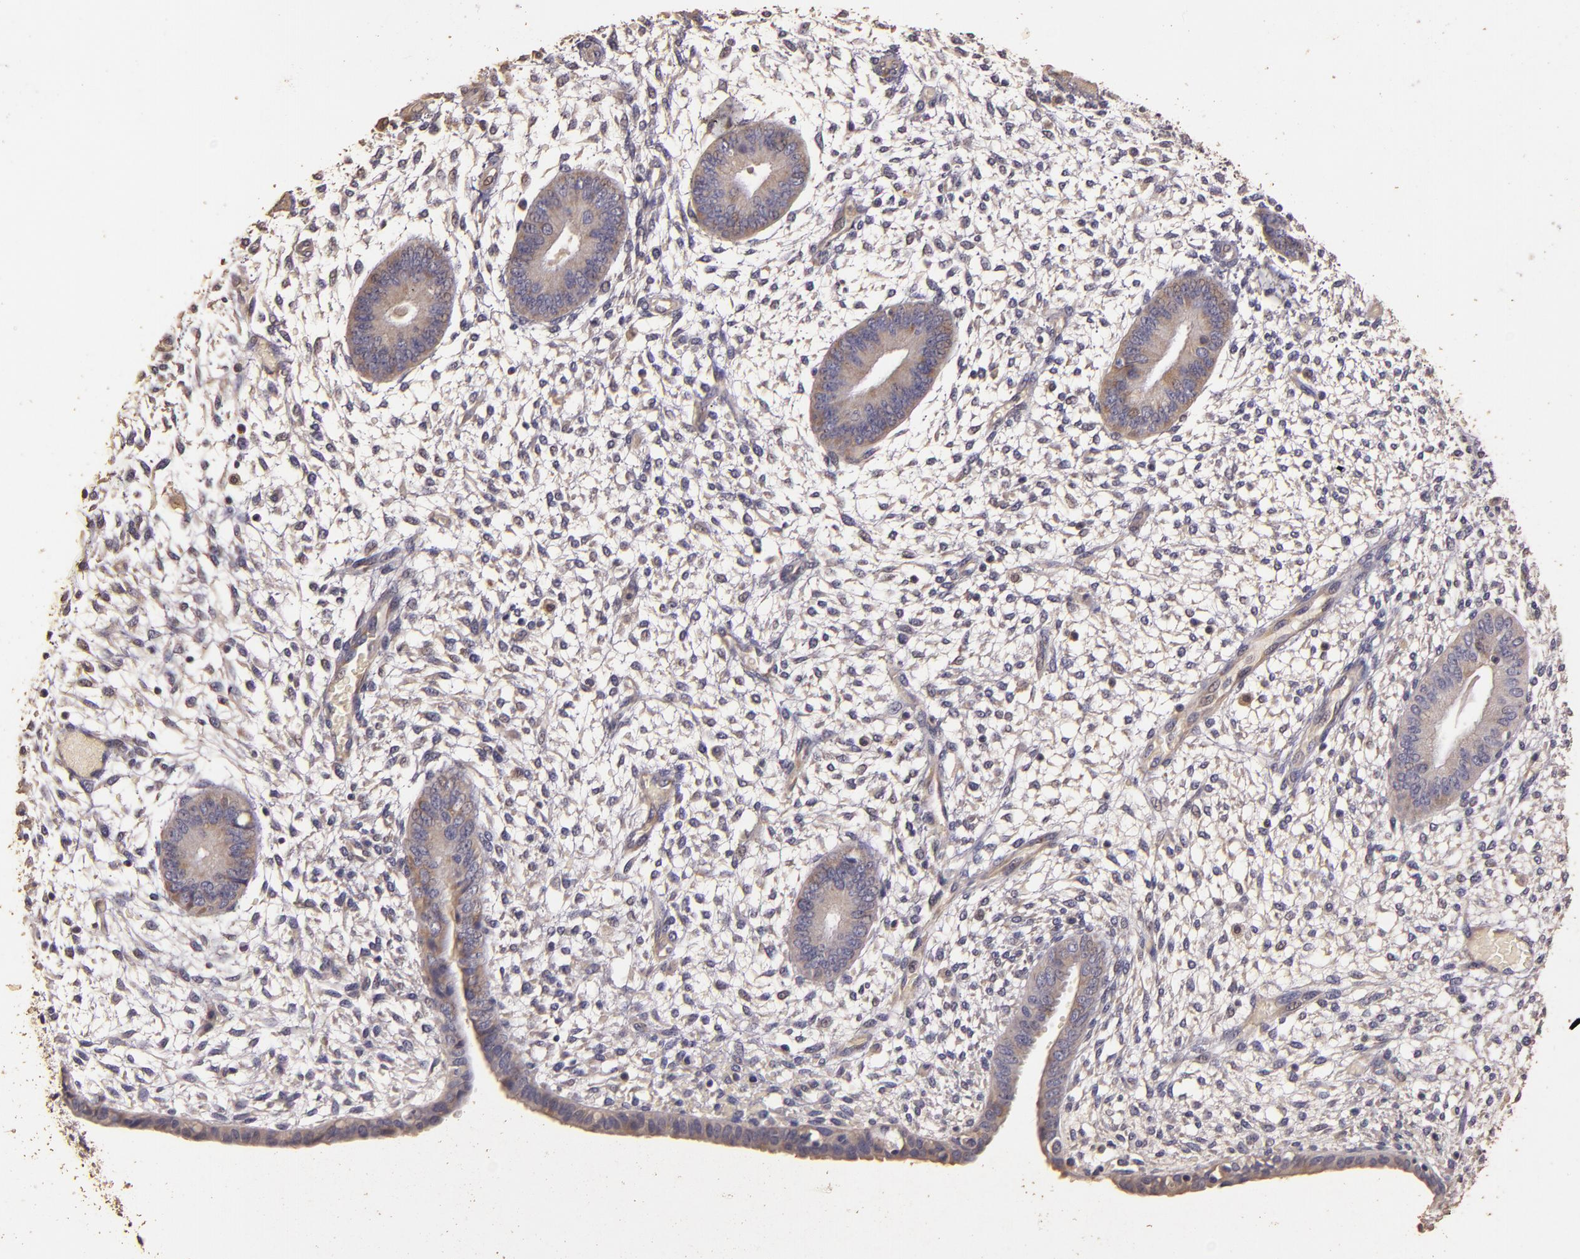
{"staining": {"intensity": "negative", "quantity": "none", "location": "none"}, "tissue": "endometrium", "cell_type": "Cells in endometrial stroma", "image_type": "normal", "snomed": [{"axis": "morphology", "description": "Normal tissue, NOS"}, {"axis": "topography", "description": "Endometrium"}], "caption": "Cells in endometrial stroma show no significant protein staining in unremarkable endometrium. (Brightfield microscopy of DAB immunohistochemistry (IHC) at high magnification).", "gene": "BCL2L13", "patient": {"sex": "female", "age": 42}}